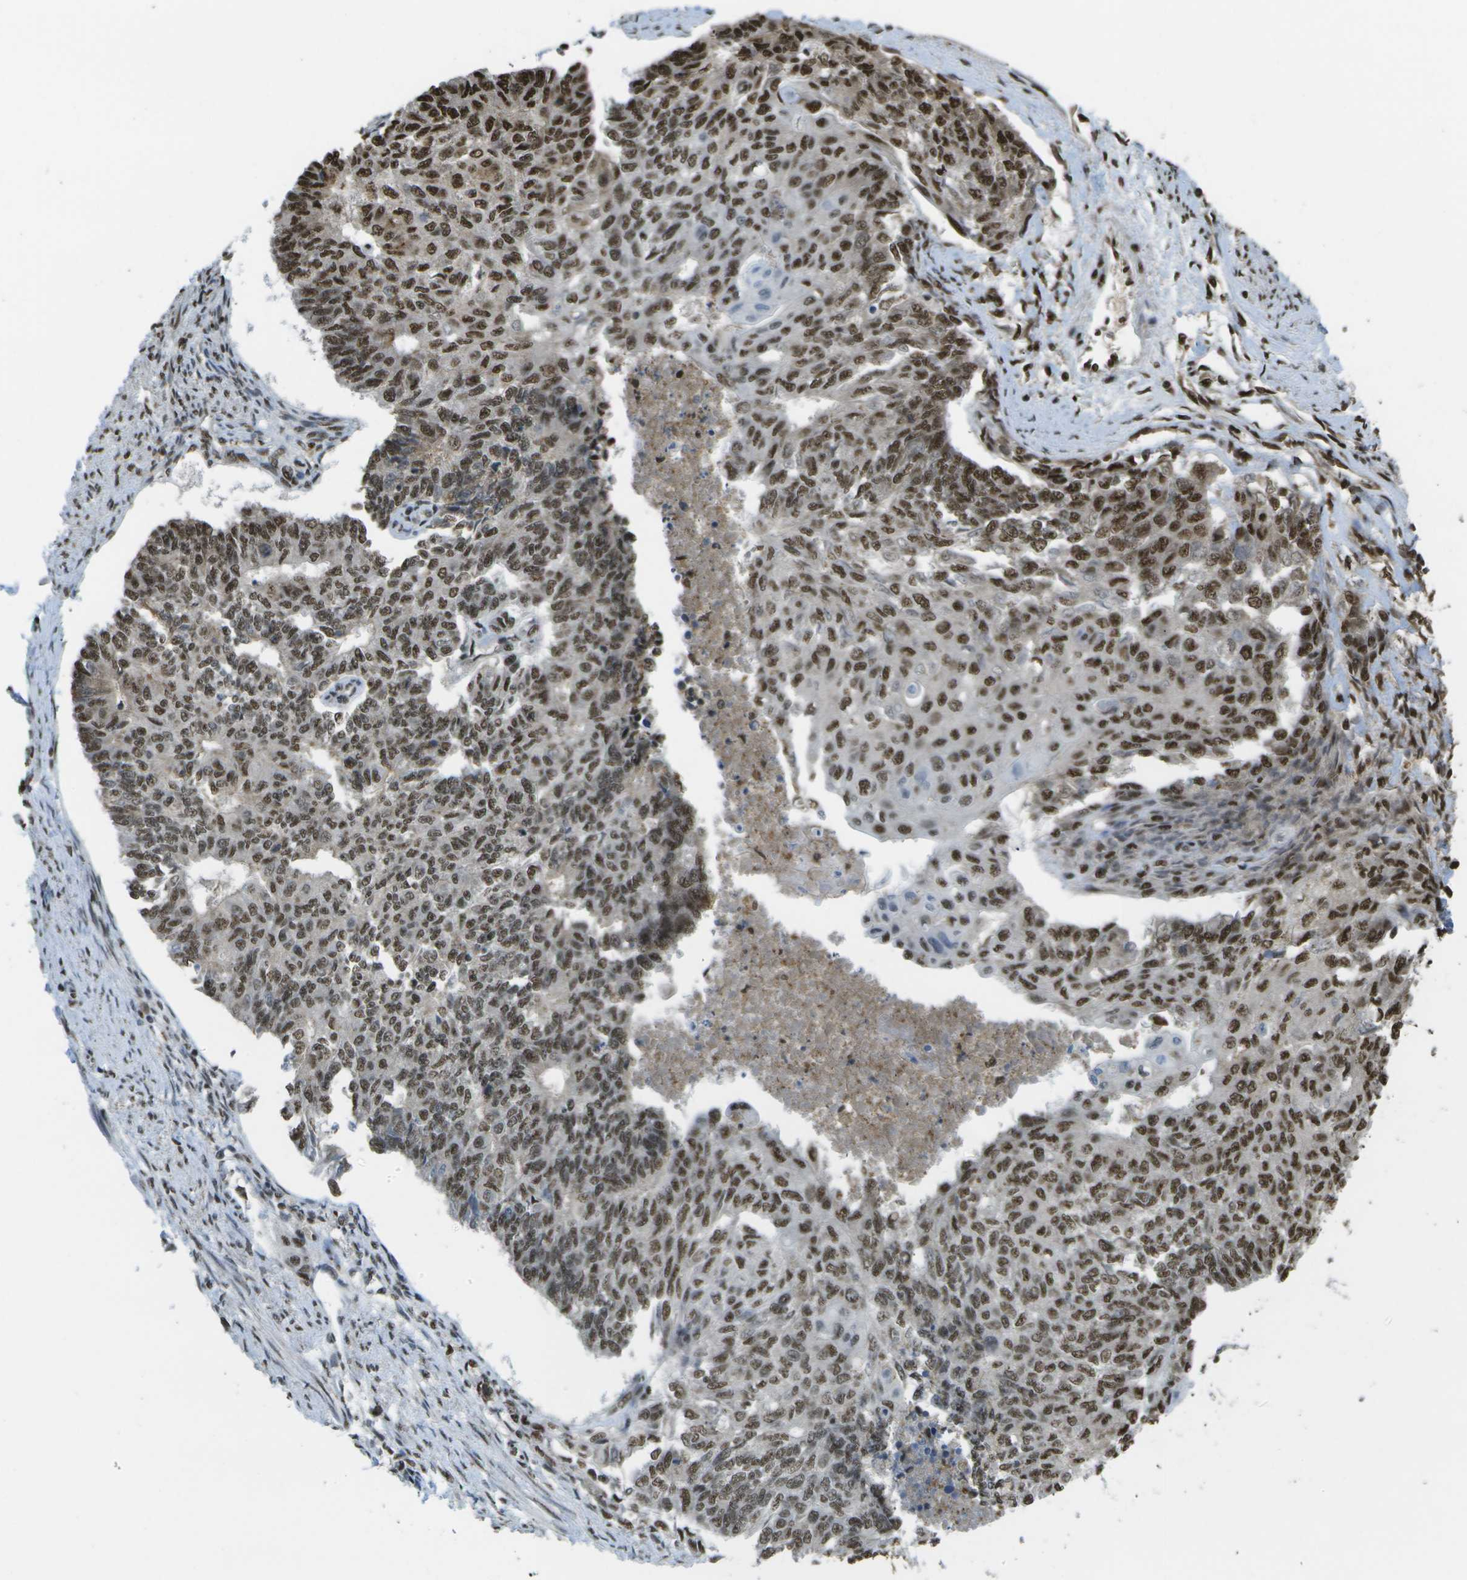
{"staining": {"intensity": "strong", "quantity": ">75%", "location": "nuclear"}, "tissue": "endometrial cancer", "cell_type": "Tumor cells", "image_type": "cancer", "snomed": [{"axis": "morphology", "description": "Adenocarcinoma, NOS"}, {"axis": "topography", "description": "Endometrium"}], "caption": "An image of adenocarcinoma (endometrial) stained for a protein reveals strong nuclear brown staining in tumor cells. (IHC, brightfield microscopy, high magnification).", "gene": "SPEN", "patient": {"sex": "female", "age": 32}}